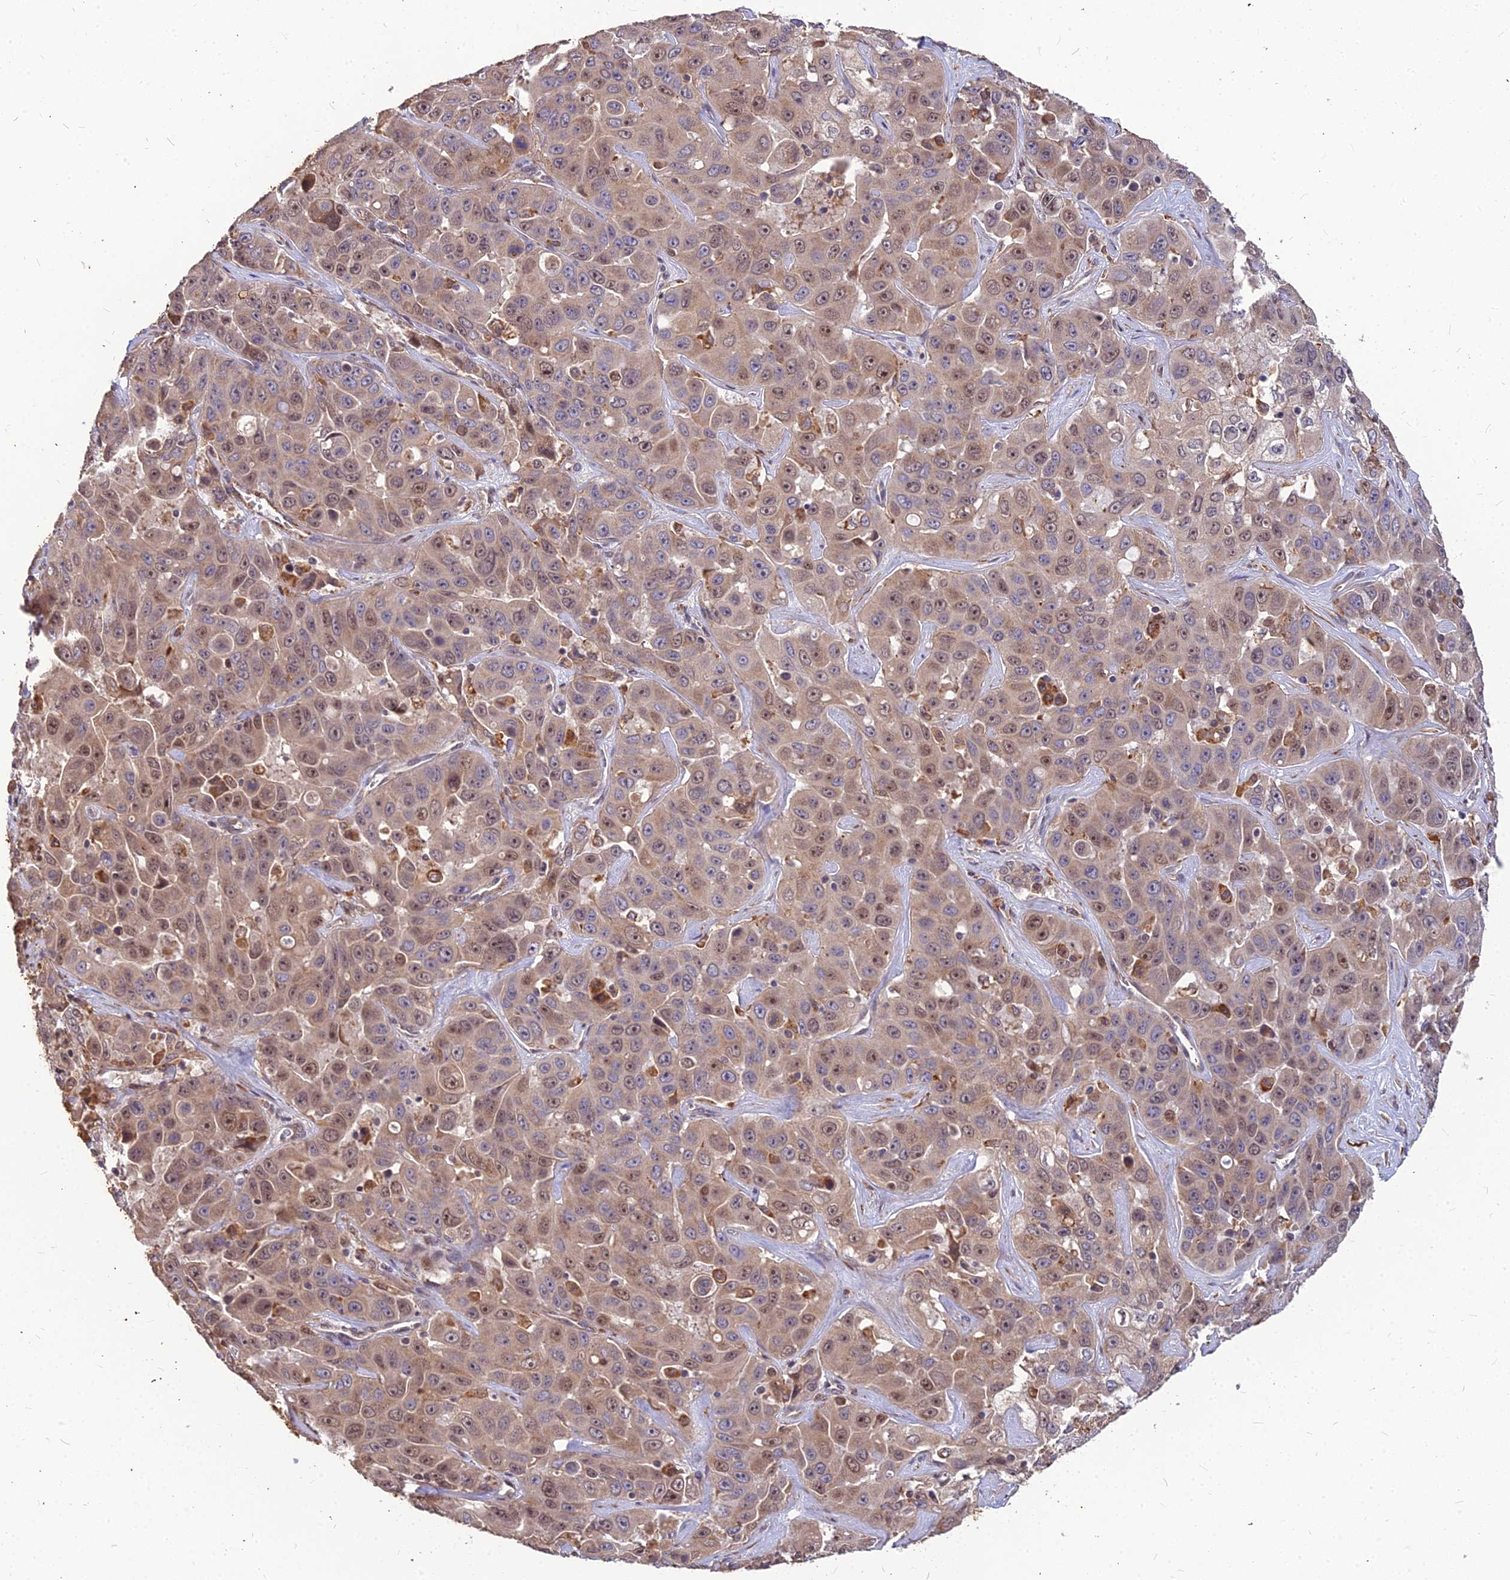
{"staining": {"intensity": "weak", "quantity": ">75%", "location": "cytoplasmic/membranous,nuclear"}, "tissue": "liver cancer", "cell_type": "Tumor cells", "image_type": "cancer", "snomed": [{"axis": "morphology", "description": "Cholangiocarcinoma"}, {"axis": "topography", "description": "Liver"}], "caption": "Liver cancer (cholangiocarcinoma) stained with a brown dye reveals weak cytoplasmic/membranous and nuclear positive staining in approximately >75% of tumor cells.", "gene": "LEKR1", "patient": {"sex": "female", "age": 52}}